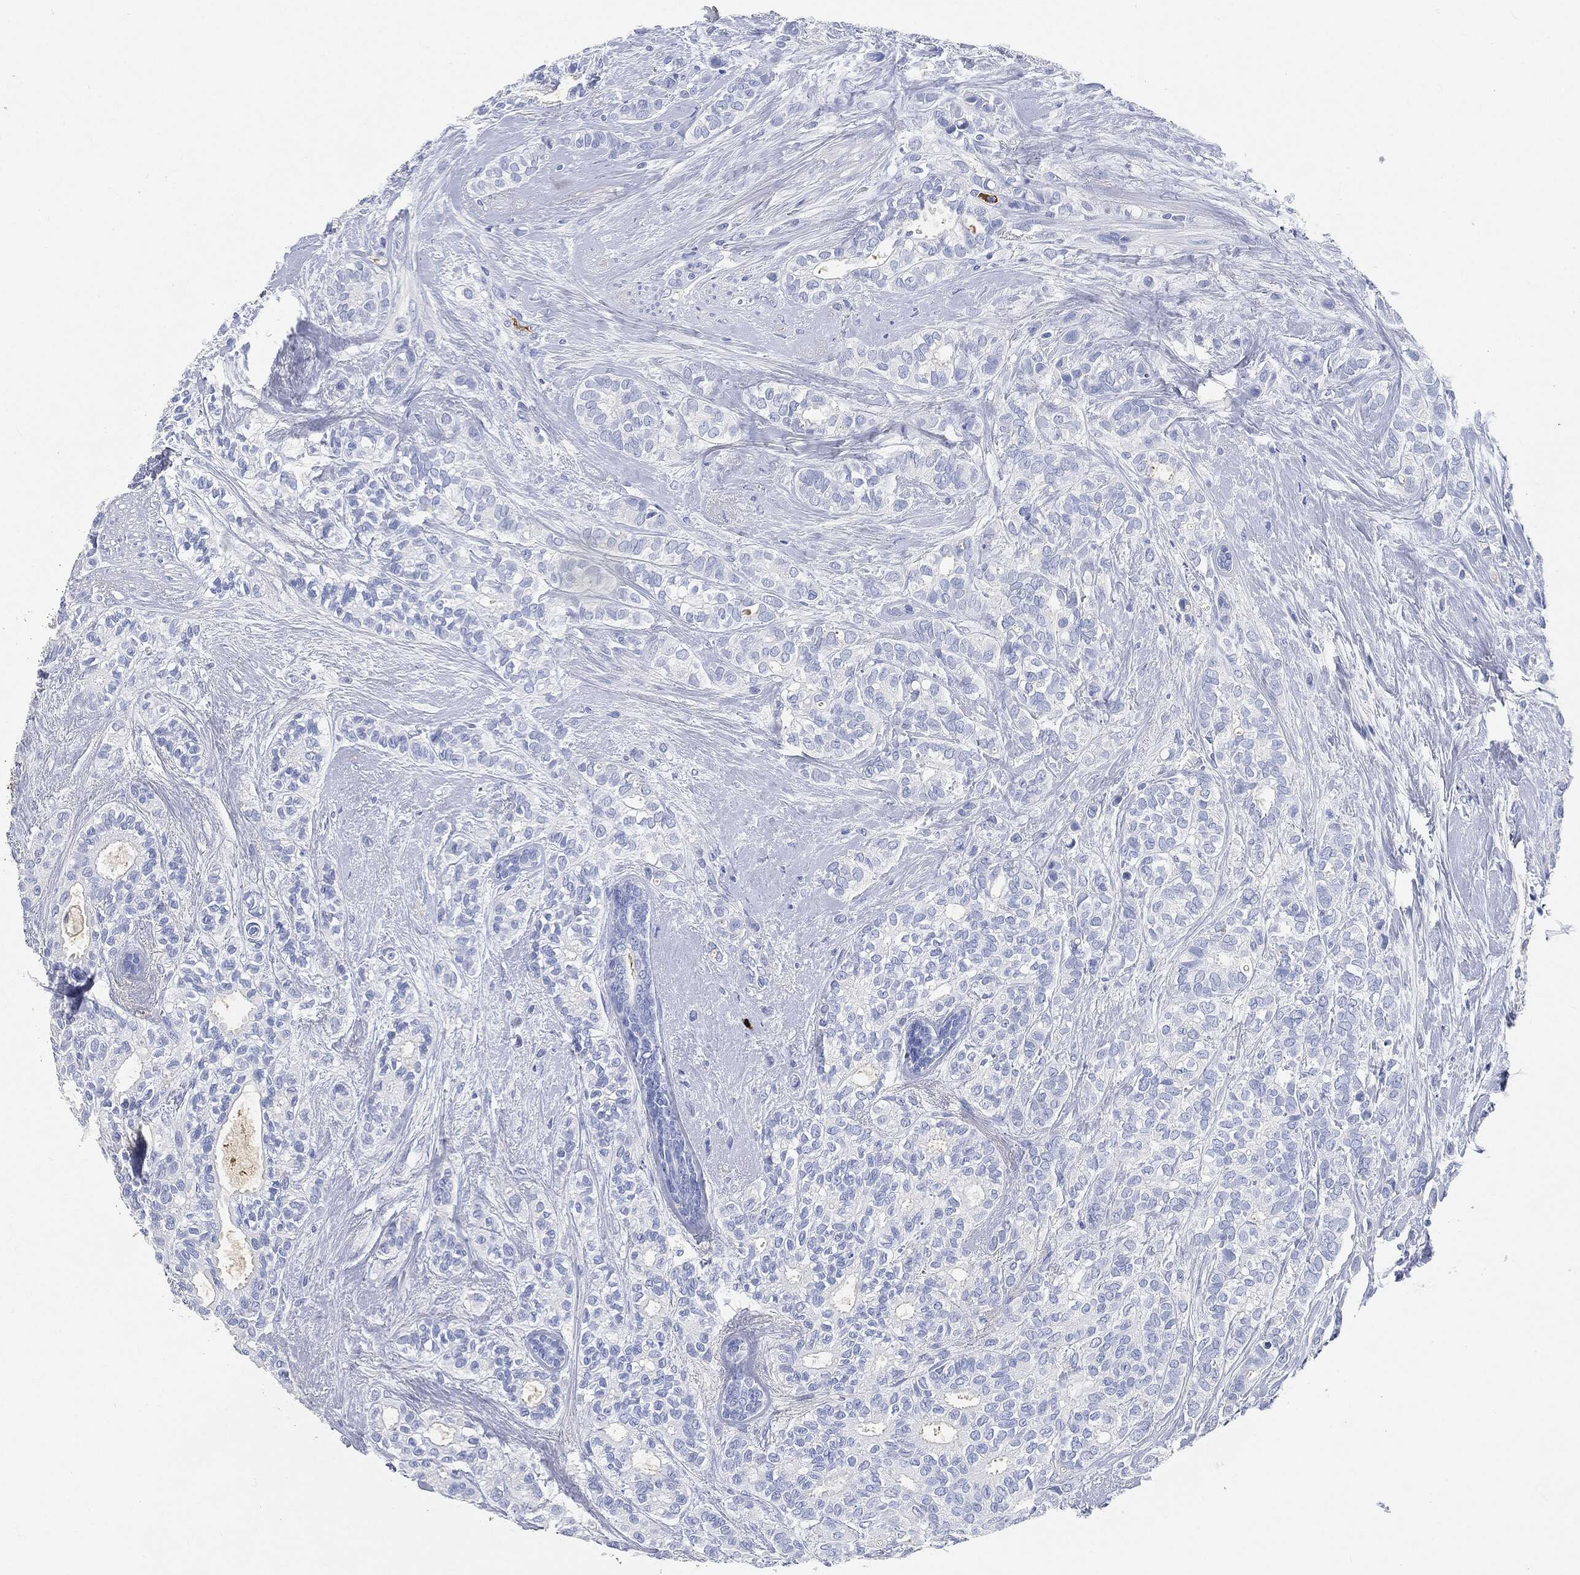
{"staining": {"intensity": "negative", "quantity": "none", "location": "none"}, "tissue": "breast cancer", "cell_type": "Tumor cells", "image_type": "cancer", "snomed": [{"axis": "morphology", "description": "Duct carcinoma"}, {"axis": "topography", "description": "Breast"}], "caption": "The histopathology image demonstrates no significant expression in tumor cells of breast intraductal carcinoma.", "gene": "IGLV6-57", "patient": {"sex": "female", "age": 71}}